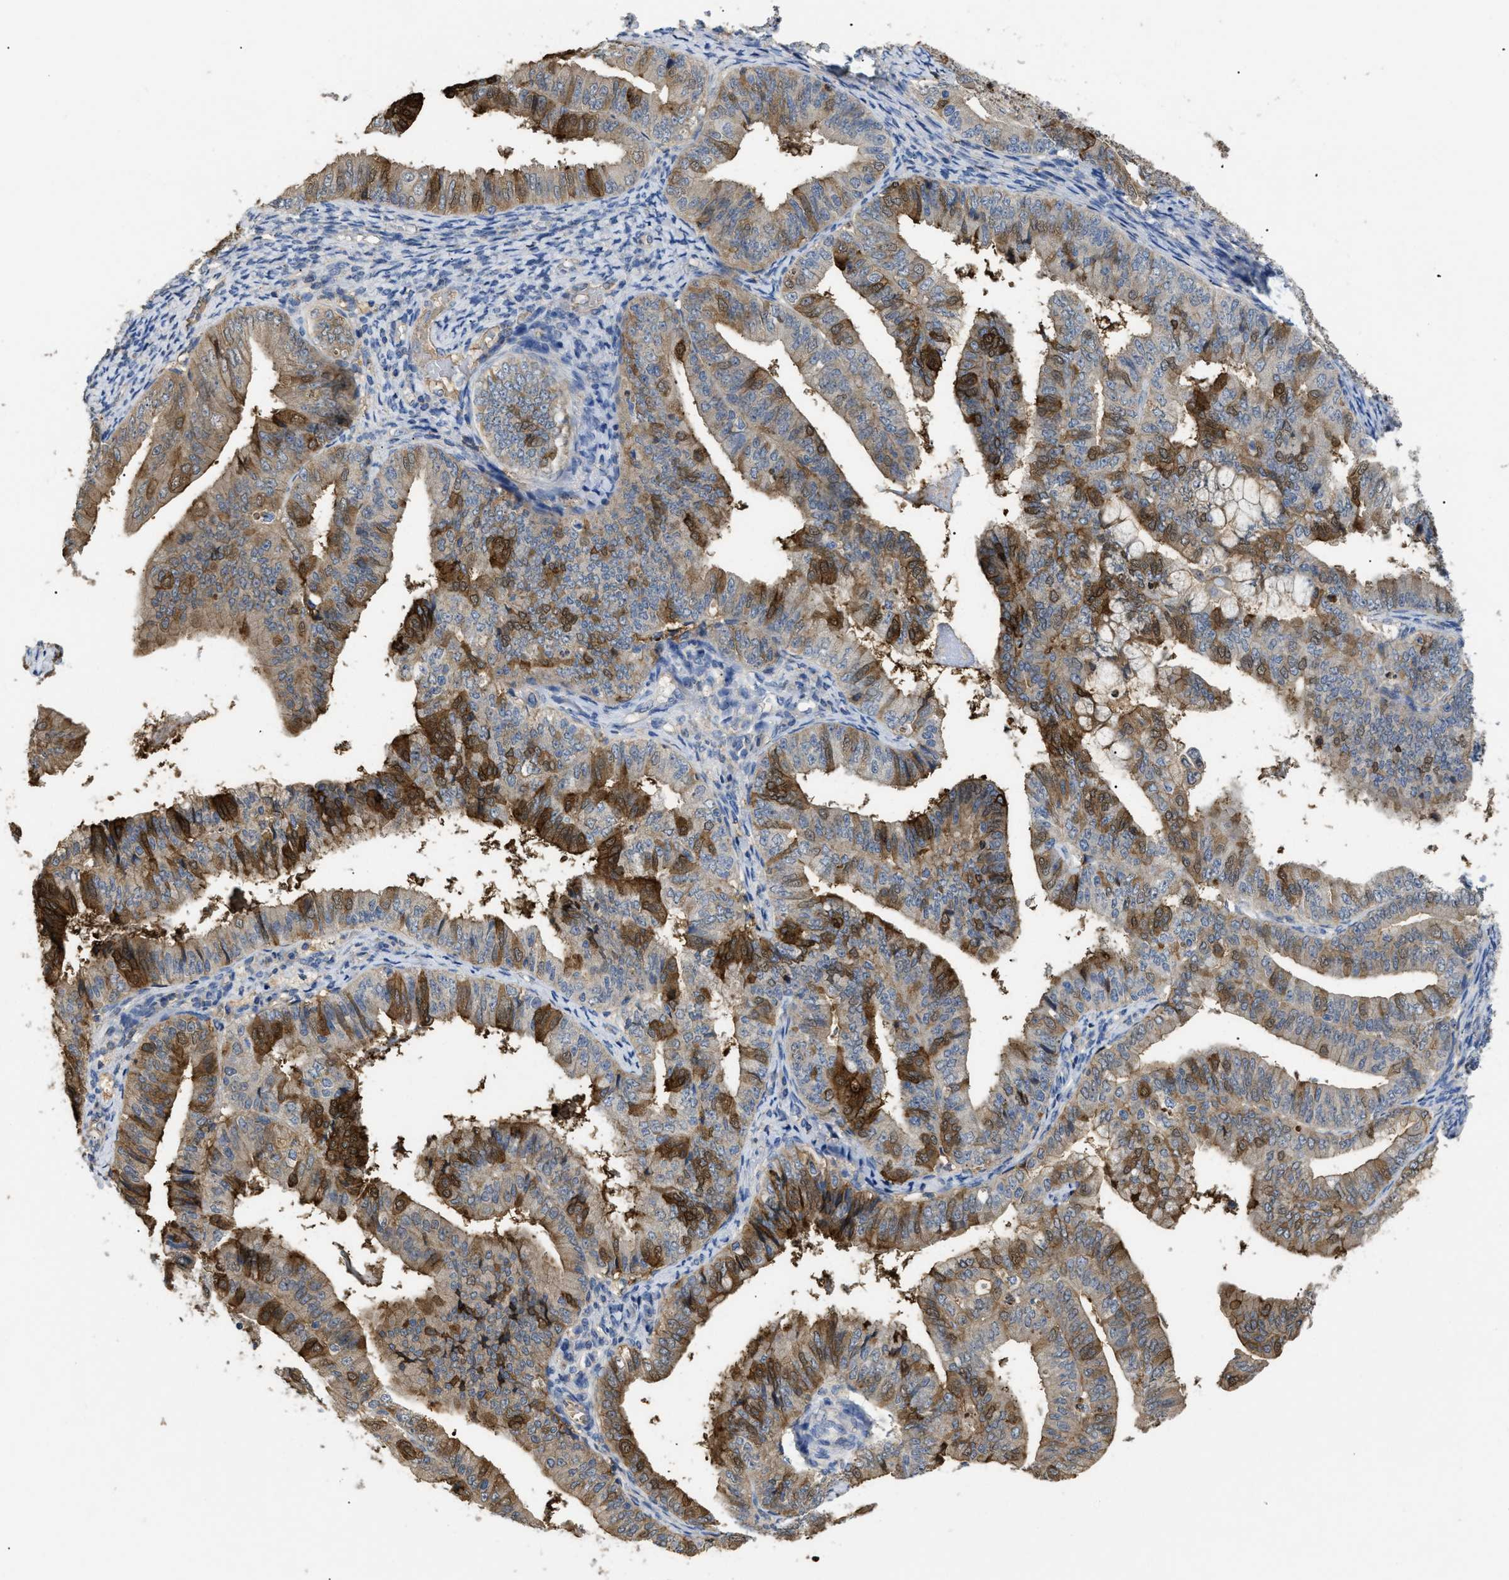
{"staining": {"intensity": "moderate", "quantity": "25%-75%", "location": "cytoplasmic/membranous"}, "tissue": "endometrial cancer", "cell_type": "Tumor cells", "image_type": "cancer", "snomed": [{"axis": "morphology", "description": "Adenocarcinoma, NOS"}, {"axis": "topography", "description": "Endometrium"}], "caption": "Brown immunohistochemical staining in human endometrial cancer exhibits moderate cytoplasmic/membranous positivity in about 25%-75% of tumor cells.", "gene": "ANXA4", "patient": {"sex": "female", "age": 63}}